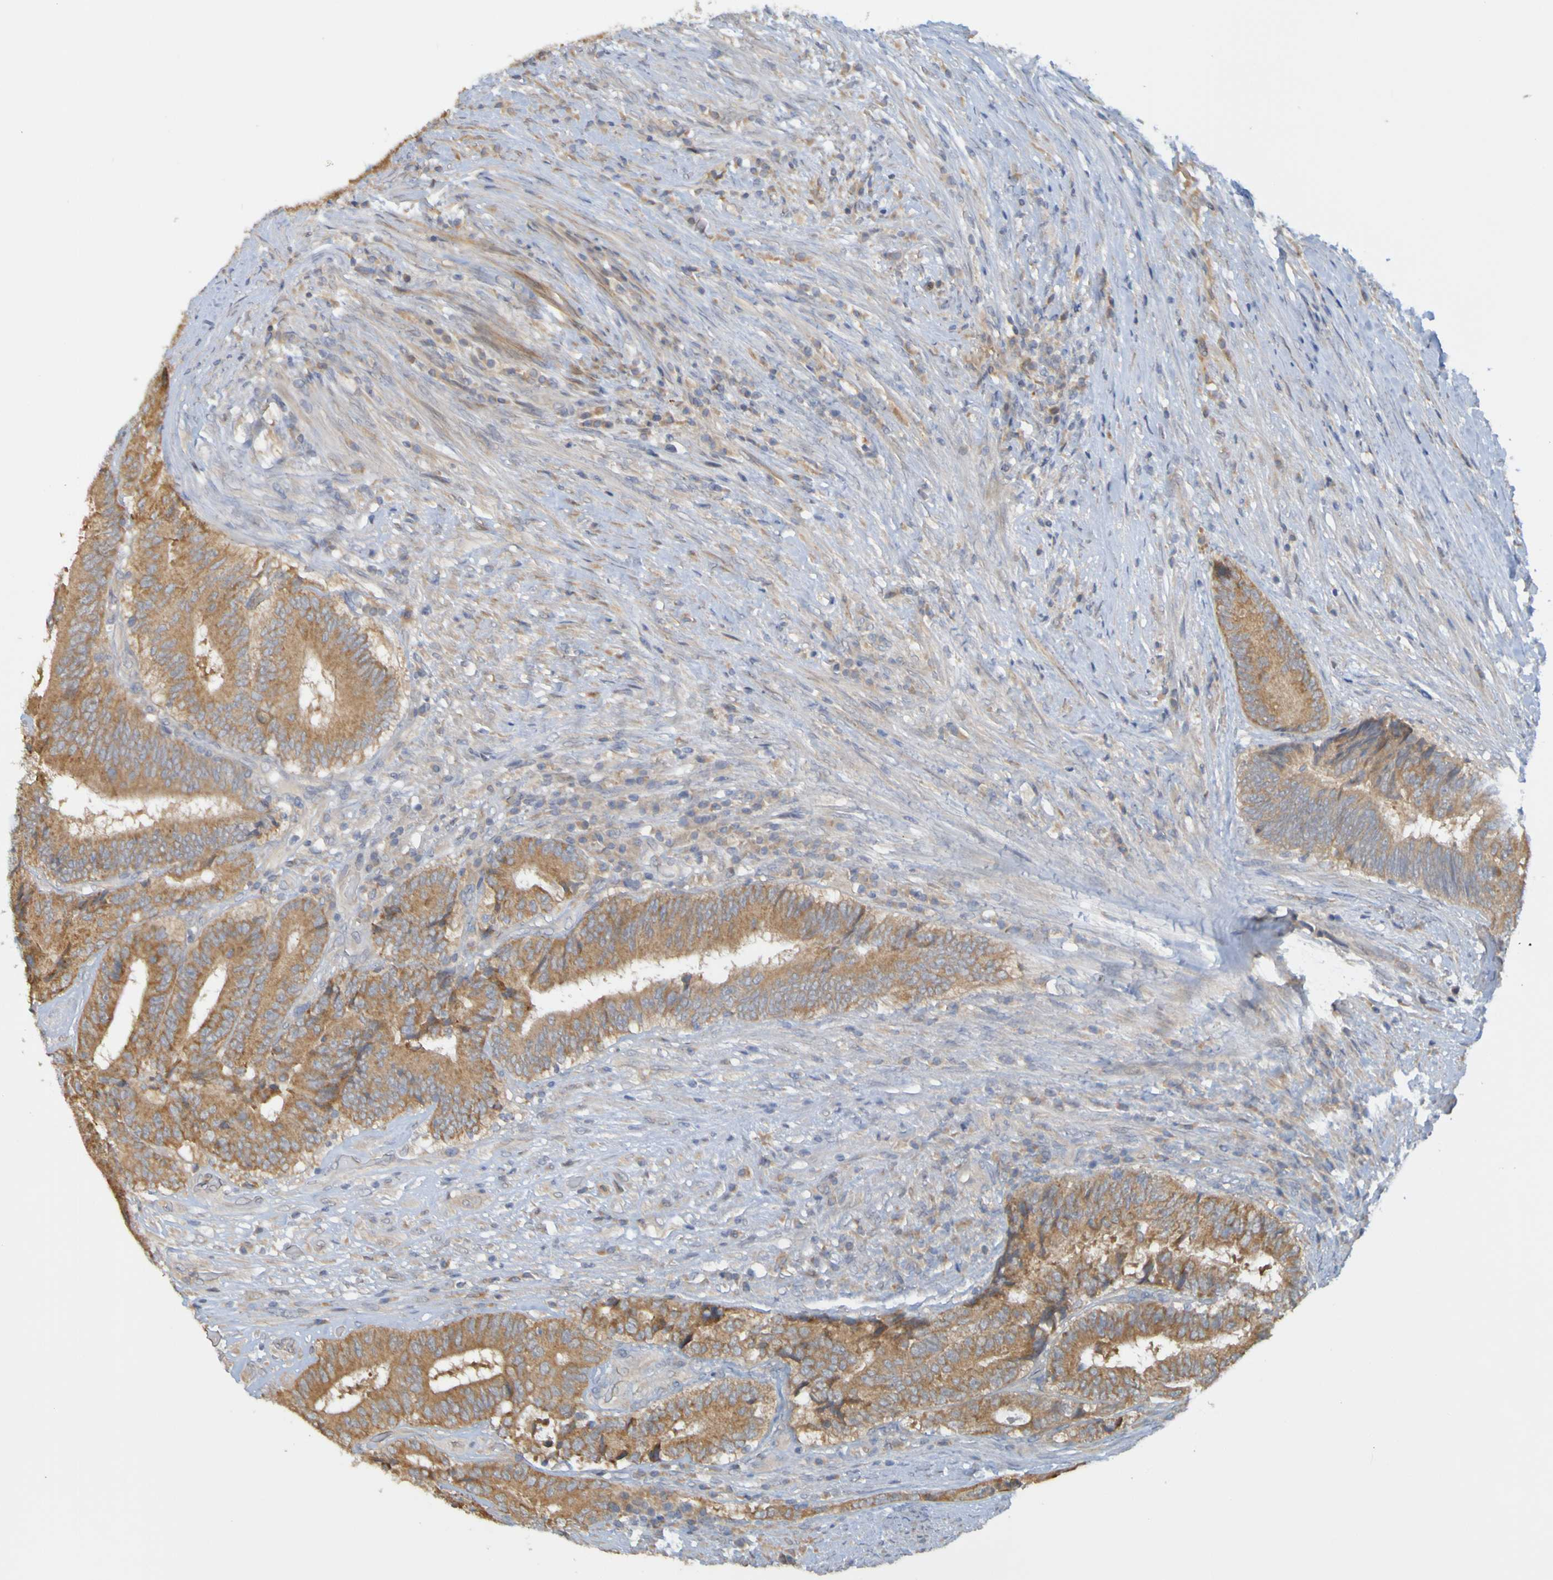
{"staining": {"intensity": "moderate", "quantity": ">75%", "location": "cytoplasmic/membranous"}, "tissue": "colorectal cancer", "cell_type": "Tumor cells", "image_type": "cancer", "snomed": [{"axis": "morphology", "description": "Adenocarcinoma, NOS"}, {"axis": "topography", "description": "Rectum"}], "caption": "Protein analysis of colorectal cancer (adenocarcinoma) tissue exhibits moderate cytoplasmic/membranous expression in about >75% of tumor cells.", "gene": "NAV2", "patient": {"sex": "male", "age": 72}}